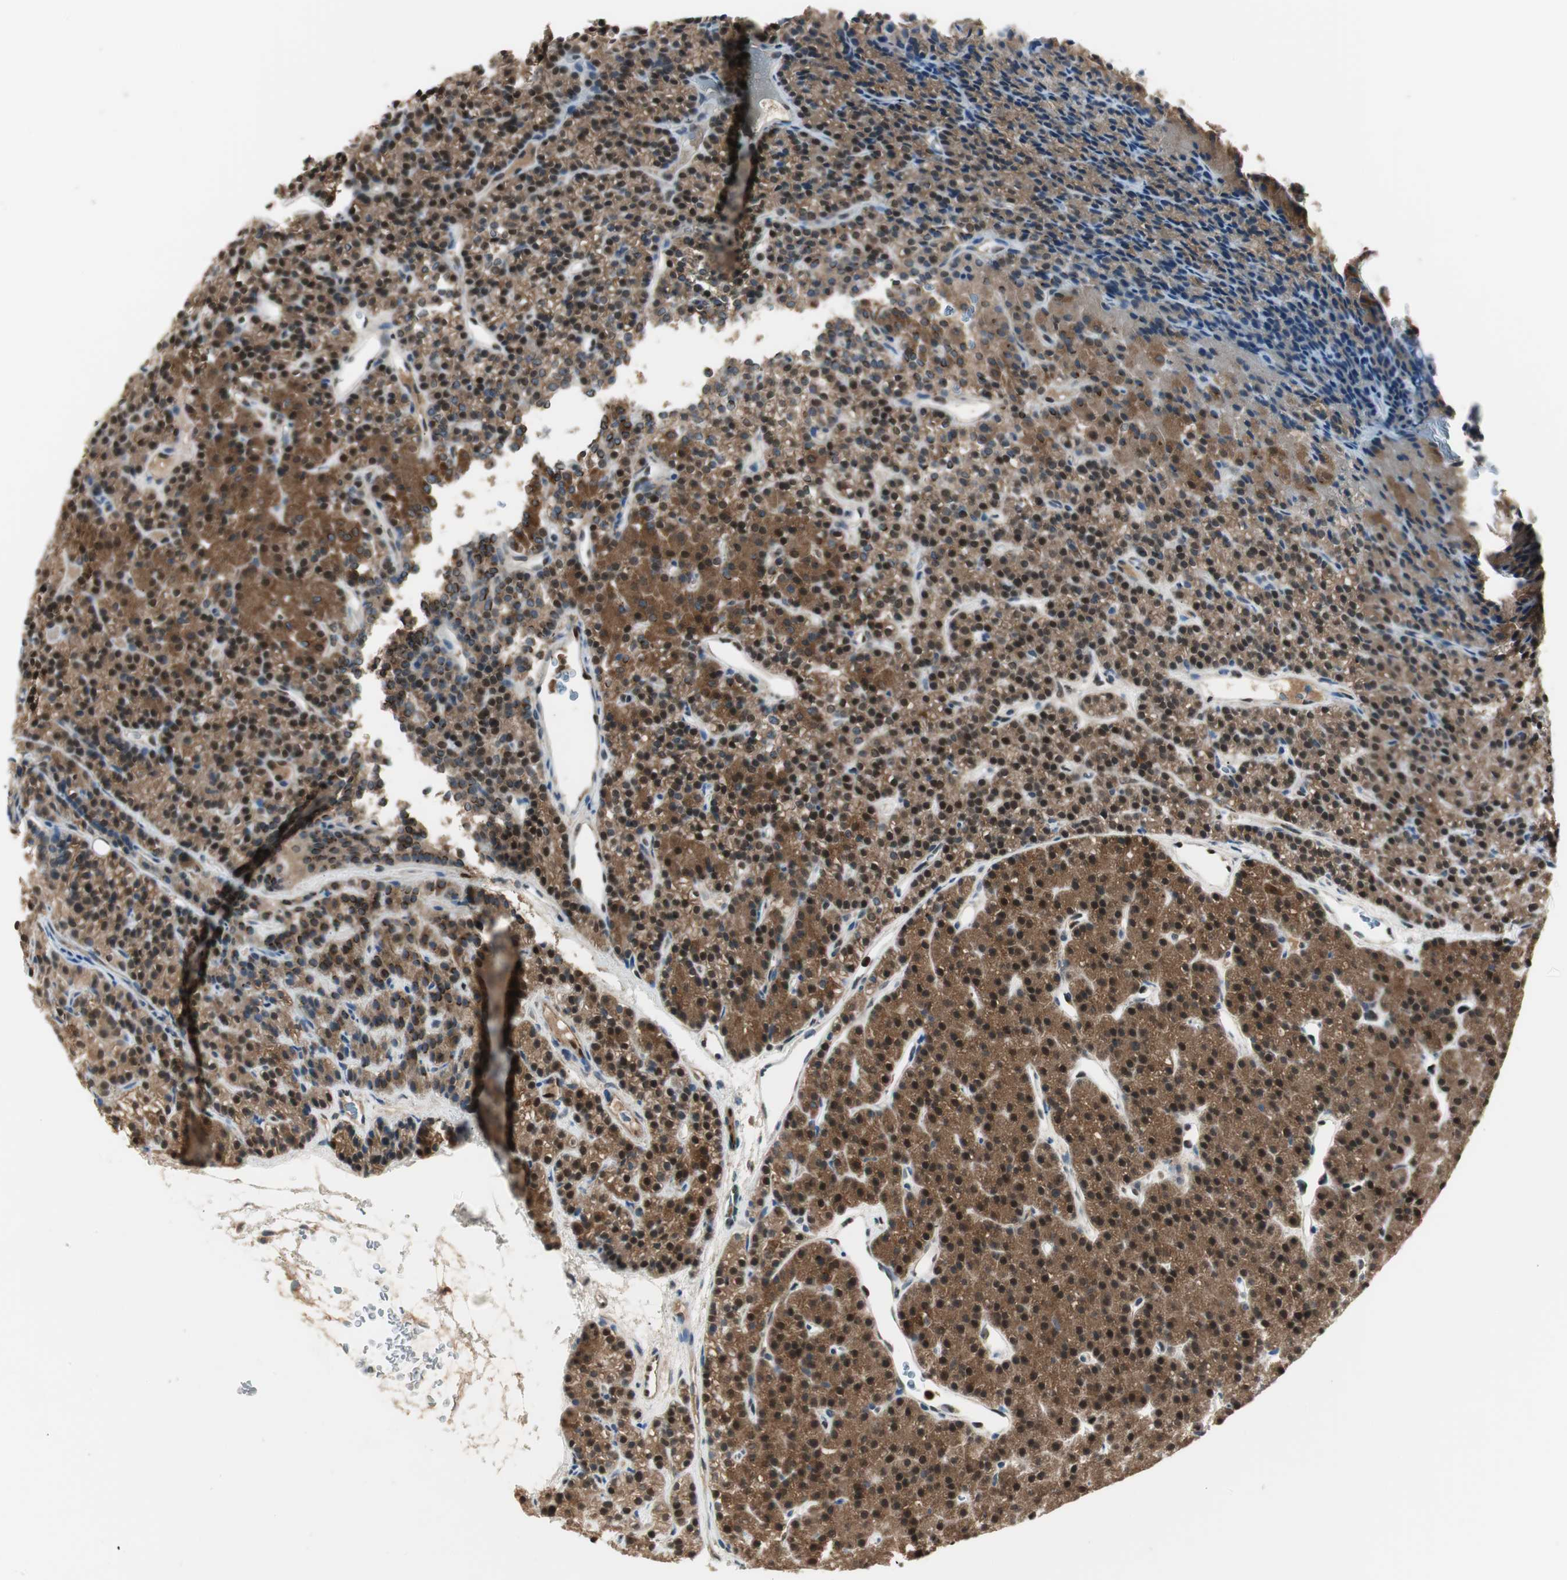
{"staining": {"intensity": "strong", "quantity": ">75%", "location": "cytoplasmic/membranous,nuclear"}, "tissue": "parathyroid gland", "cell_type": "Glandular cells", "image_type": "normal", "snomed": [{"axis": "morphology", "description": "Normal tissue, NOS"}, {"axis": "morphology", "description": "Hyperplasia, NOS"}, {"axis": "topography", "description": "Parathyroid gland"}], "caption": "Immunohistochemical staining of normal human parathyroid gland reveals high levels of strong cytoplasmic/membranous,nuclear staining in about >75% of glandular cells.", "gene": "LTA4H", "patient": {"sex": "male", "age": 44}}